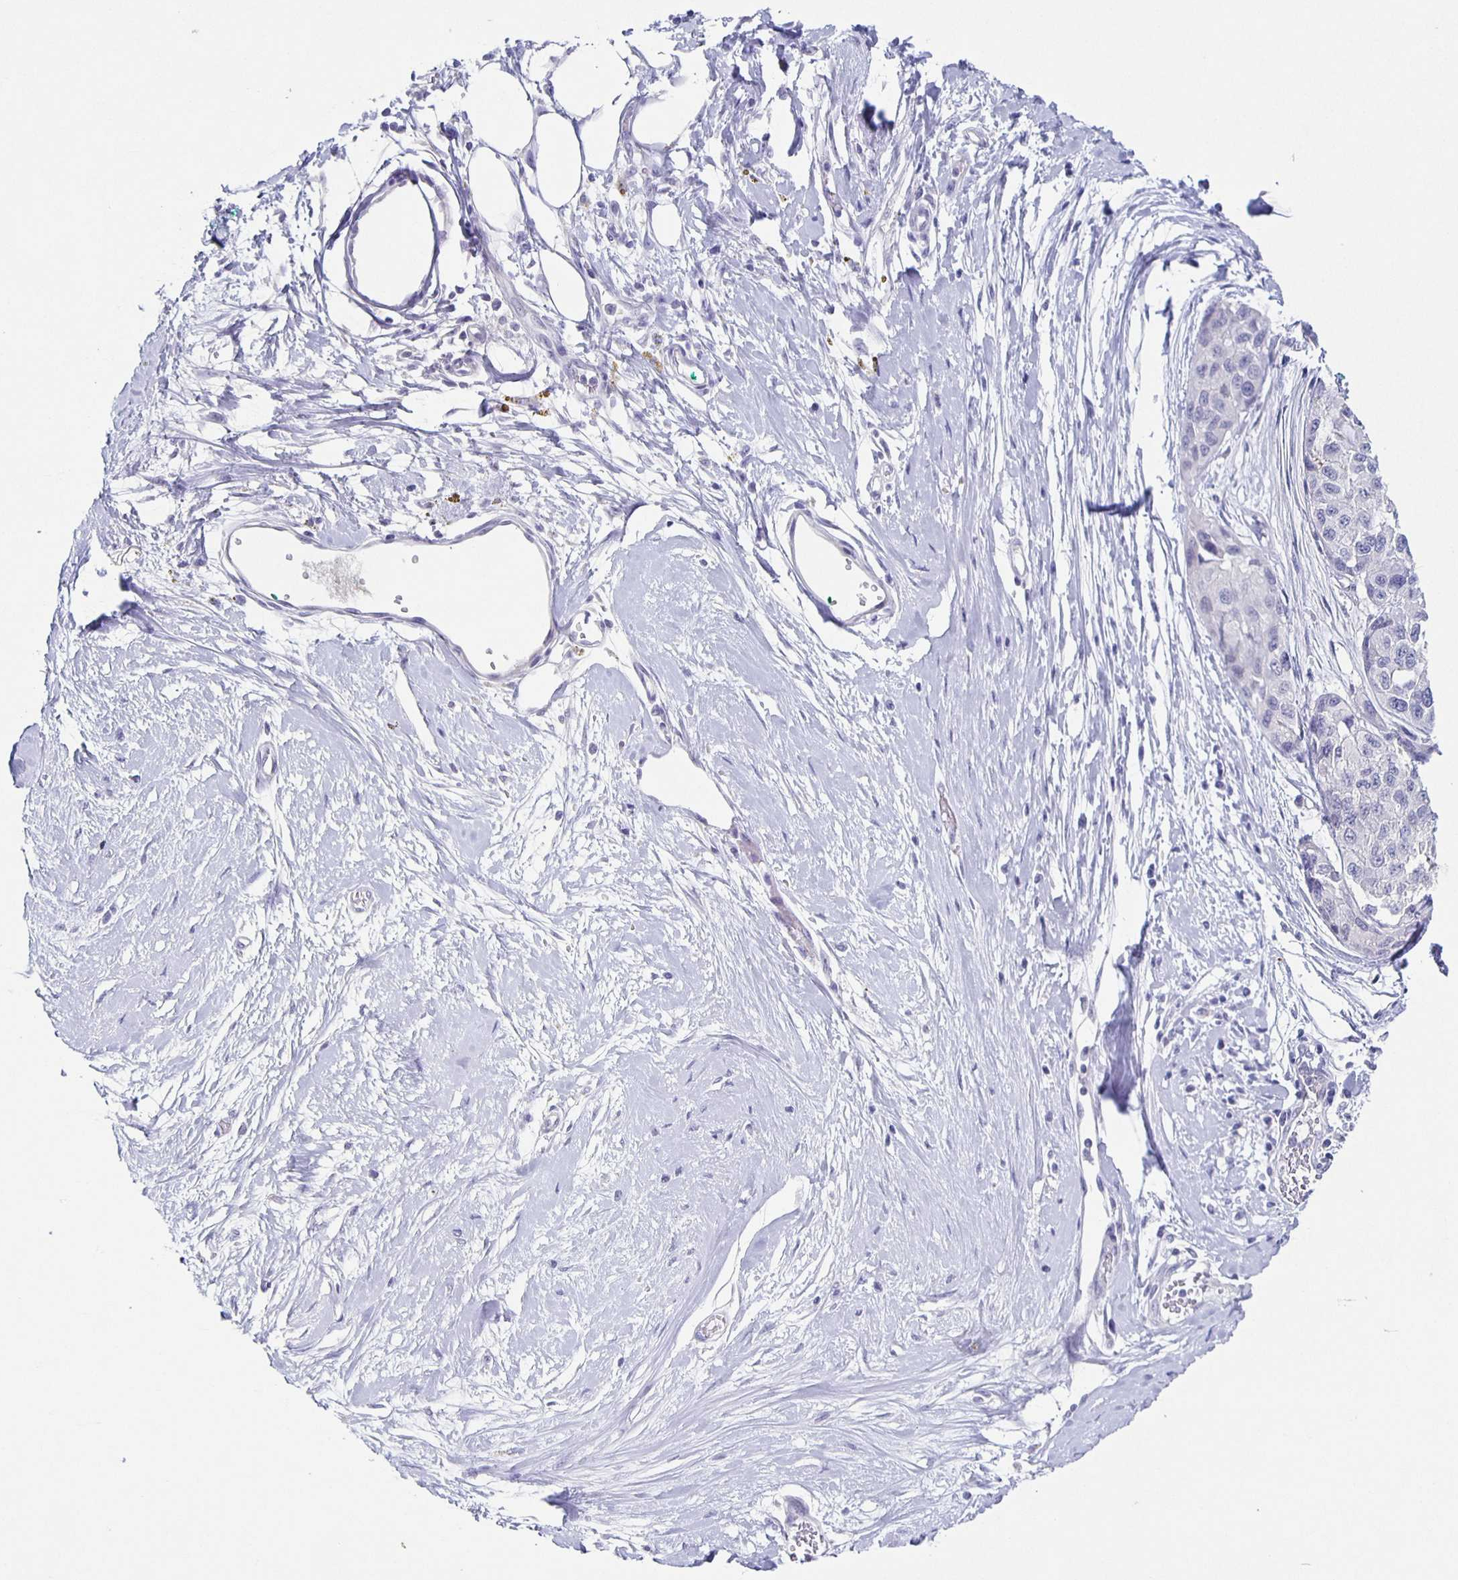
{"staining": {"intensity": "negative", "quantity": "none", "location": "none"}, "tissue": "melanoma", "cell_type": "Tumor cells", "image_type": "cancer", "snomed": [{"axis": "morphology", "description": "Malignant melanoma, NOS"}, {"axis": "topography", "description": "Skin"}], "caption": "Melanoma was stained to show a protein in brown. There is no significant expression in tumor cells.", "gene": "CARNS1", "patient": {"sex": "male", "age": 62}}